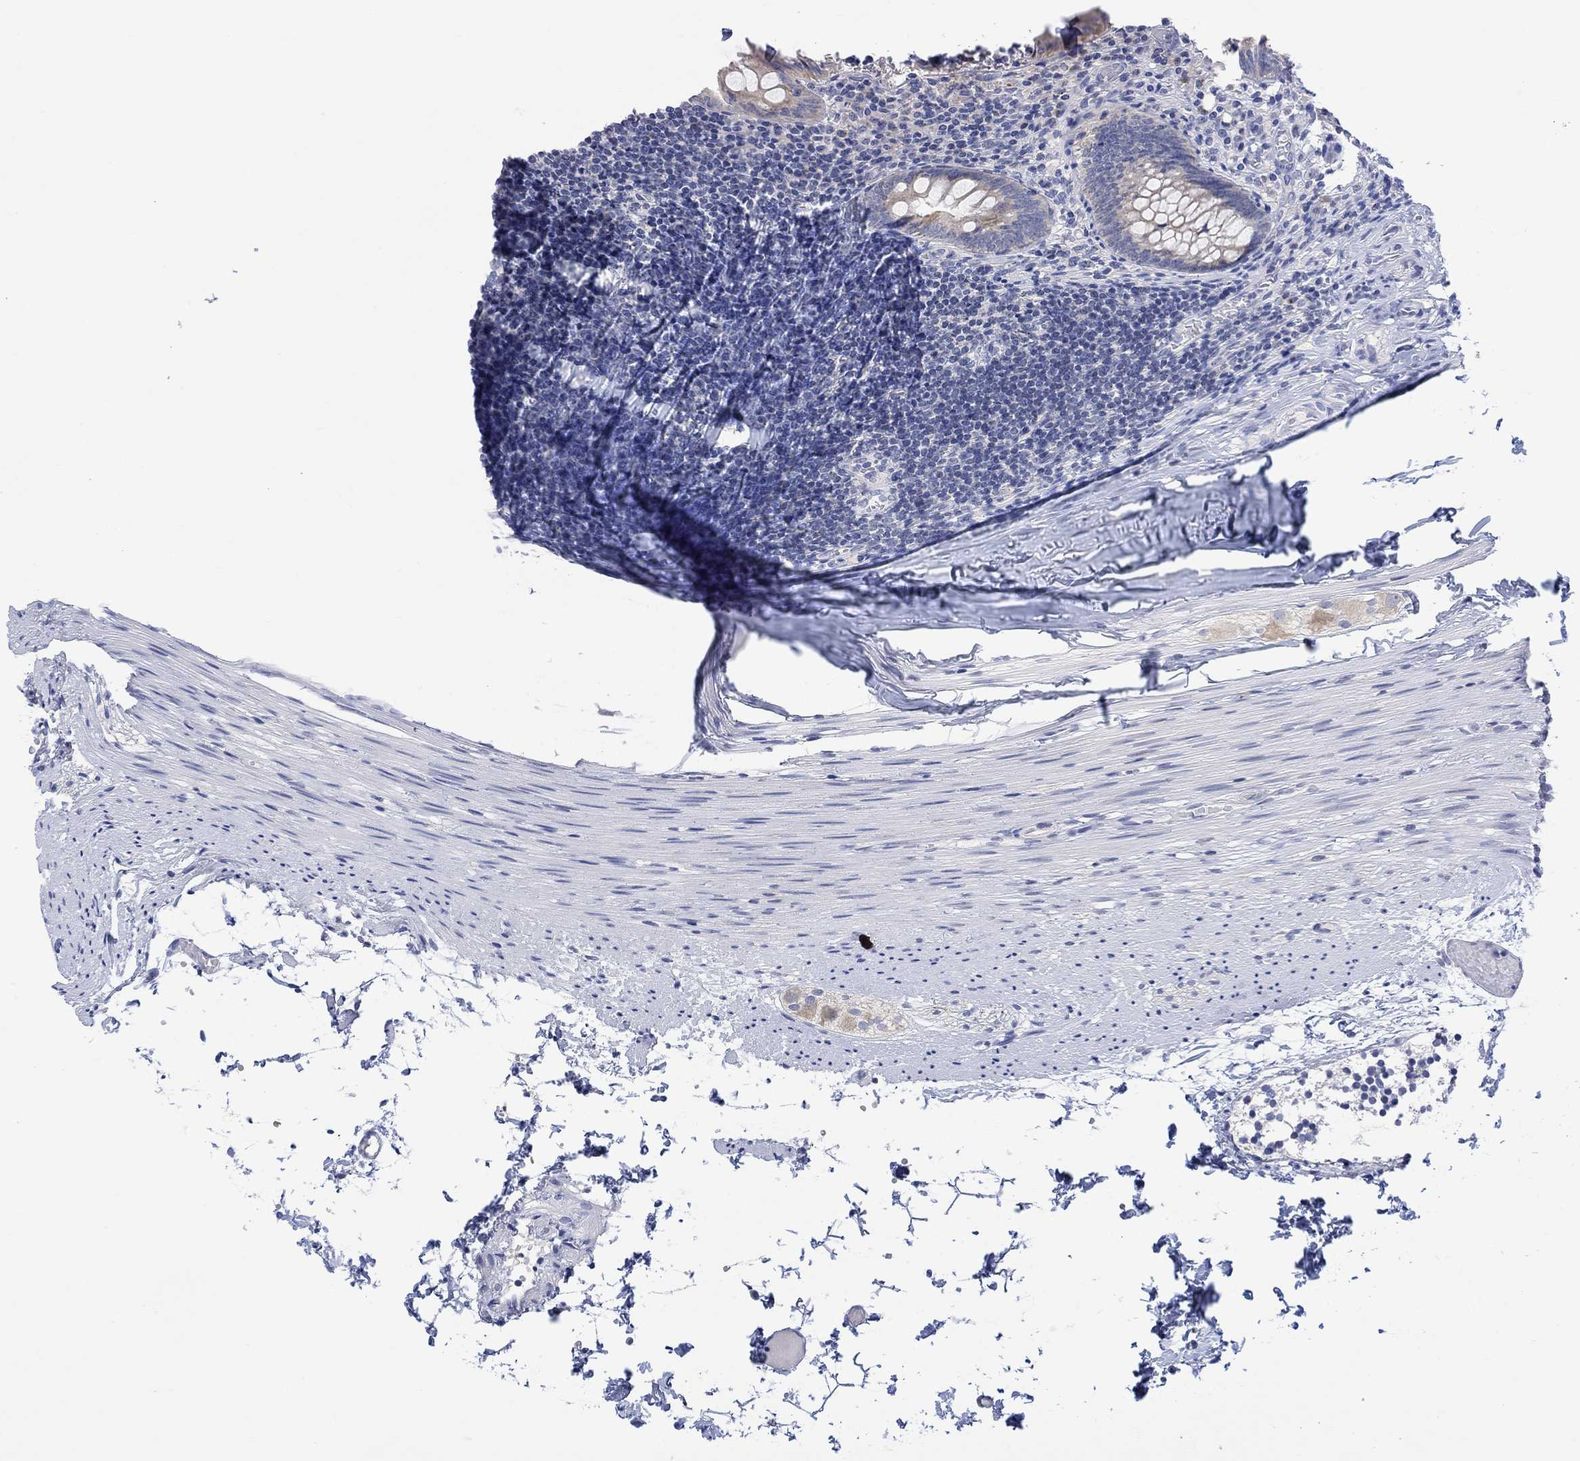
{"staining": {"intensity": "moderate", "quantity": "25%-75%", "location": "cytoplasmic/membranous"}, "tissue": "appendix", "cell_type": "Glandular cells", "image_type": "normal", "snomed": [{"axis": "morphology", "description": "Normal tissue, NOS"}, {"axis": "topography", "description": "Appendix"}], "caption": "Glandular cells demonstrate medium levels of moderate cytoplasmic/membranous expression in about 25%-75% of cells in unremarkable human appendix.", "gene": "DCX", "patient": {"sex": "female", "age": 23}}